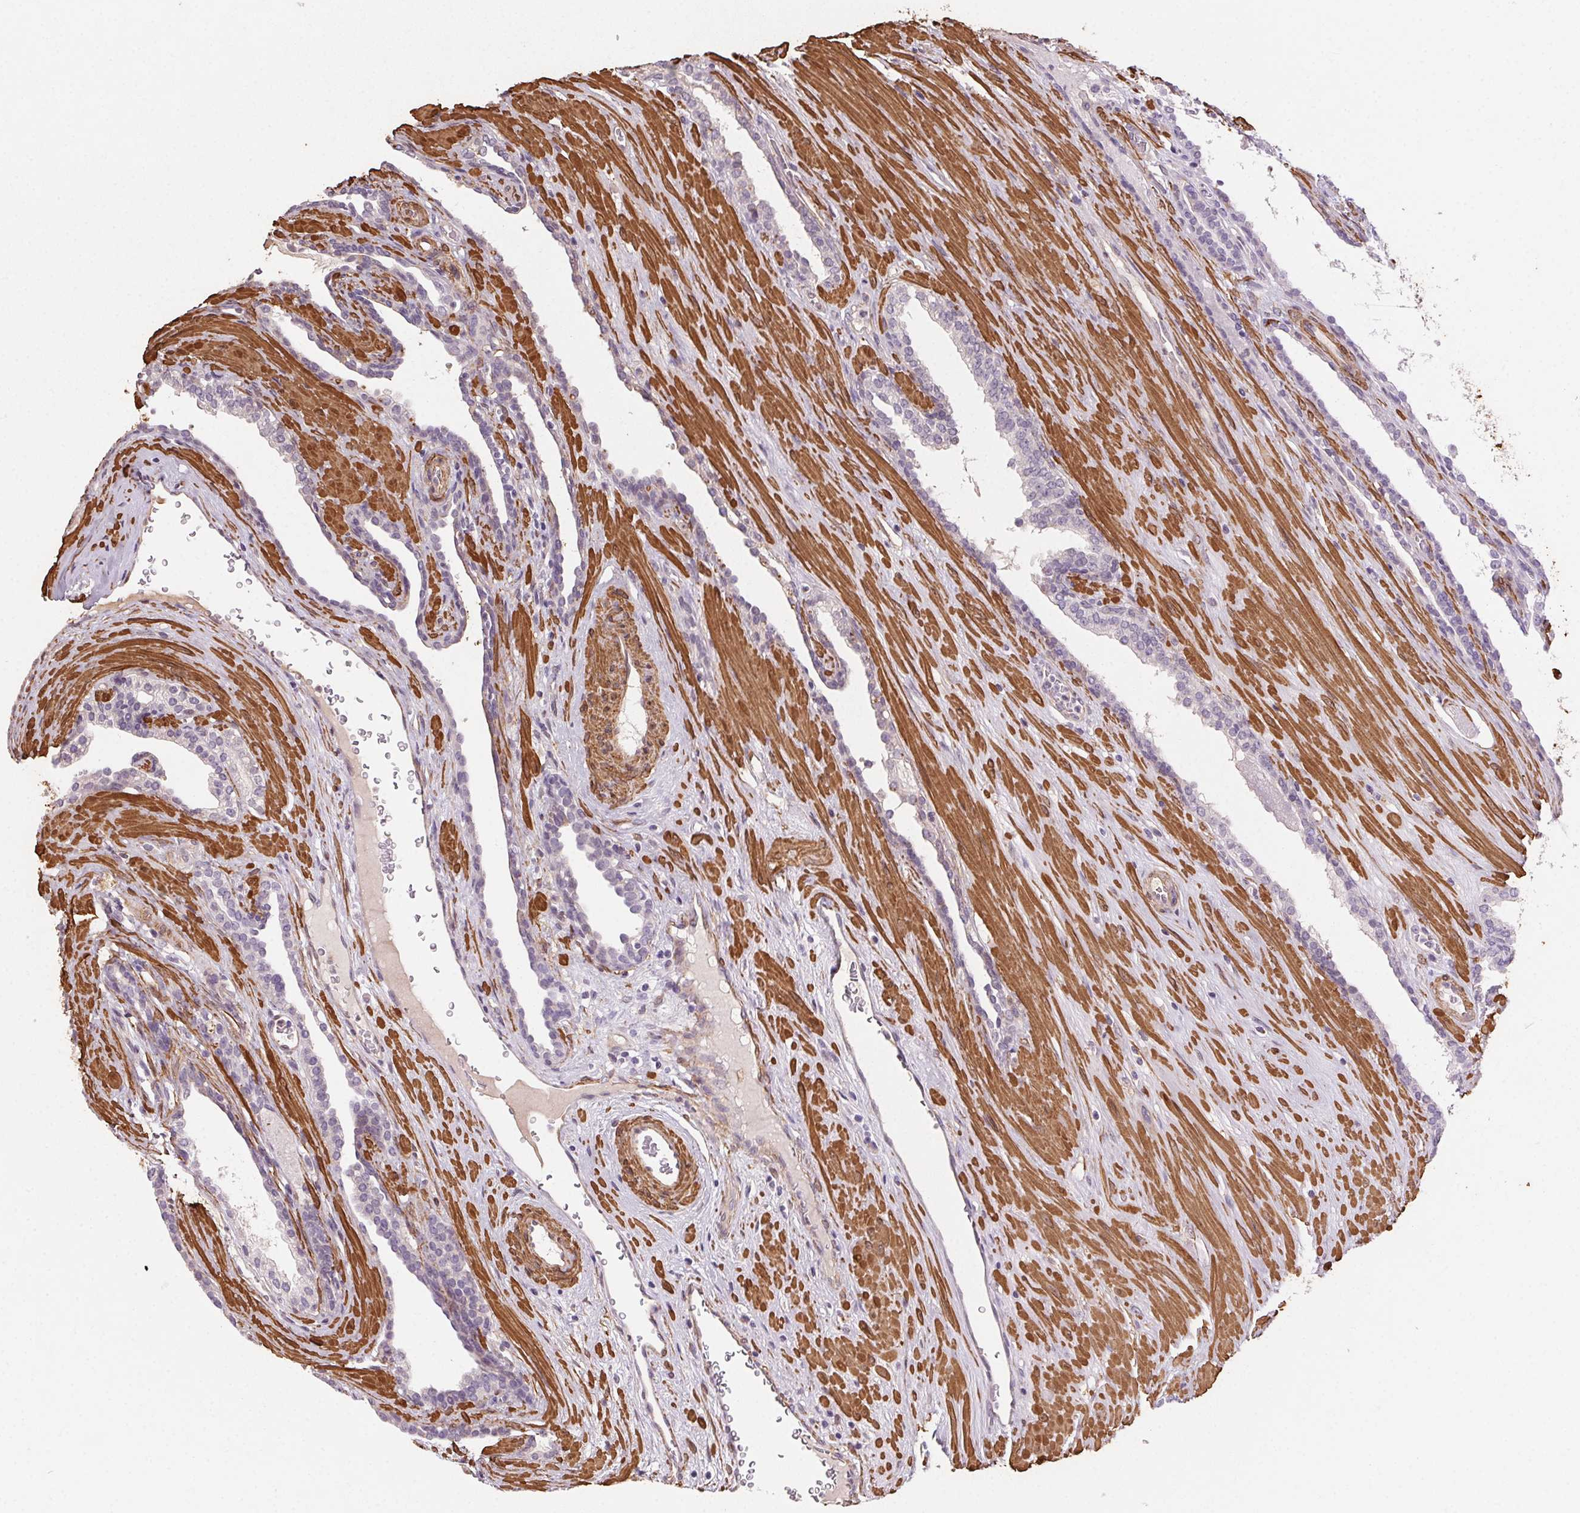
{"staining": {"intensity": "negative", "quantity": "none", "location": "none"}, "tissue": "prostate cancer", "cell_type": "Tumor cells", "image_type": "cancer", "snomed": [{"axis": "morphology", "description": "Adenocarcinoma, High grade"}, {"axis": "topography", "description": "Prostate"}], "caption": "There is no significant staining in tumor cells of prostate high-grade adenocarcinoma.", "gene": "GPX8", "patient": {"sex": "male", "age": 58}}